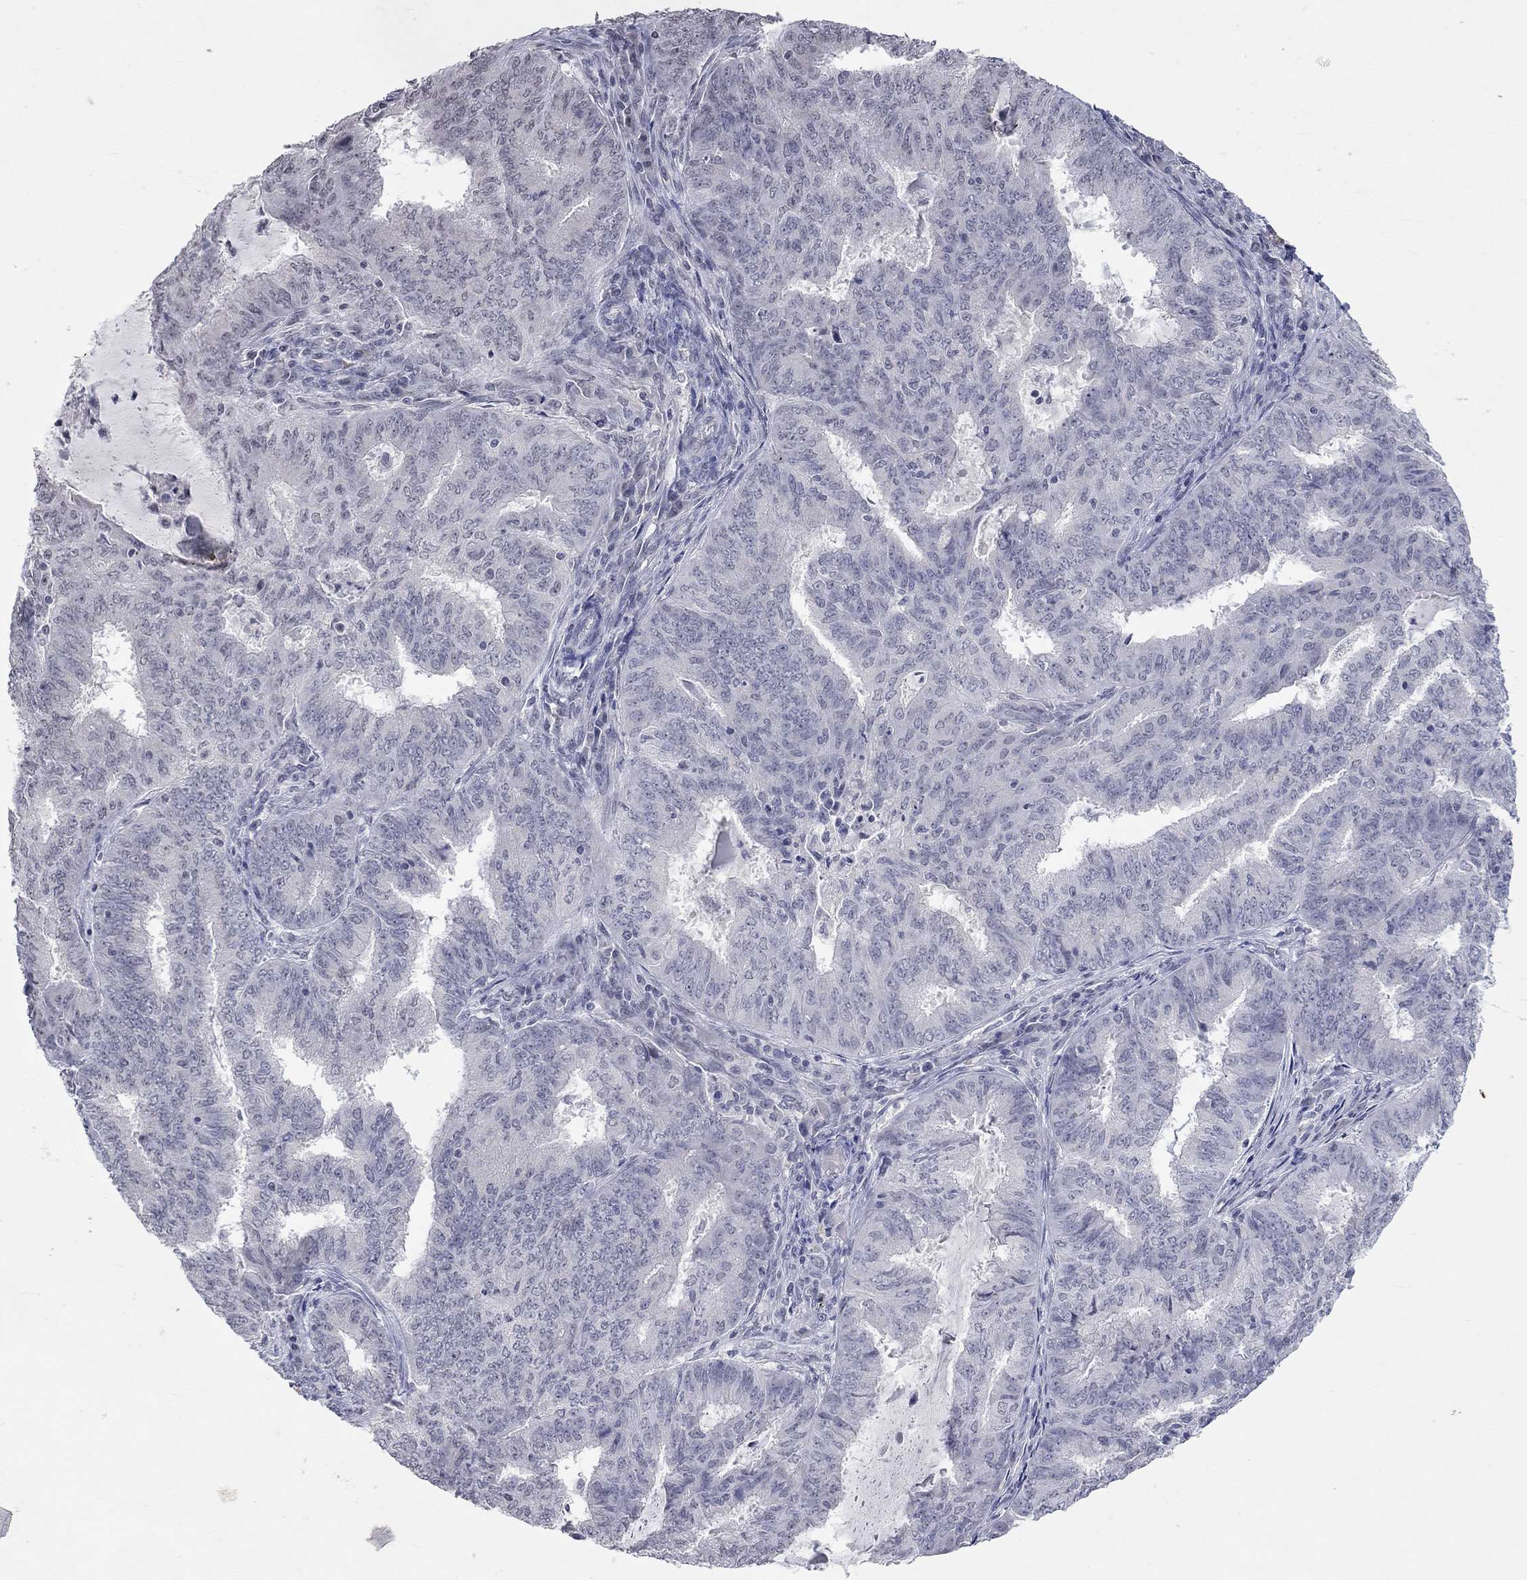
{"staining": {"intensity": "negative", "quantity": "none", "location": "none"}, "tissue": "endometrial cancer", "cell_type": "Tumor cells", "image_type": "cancer", "snomed": [{"axis": "morphology", "description": "Adenocarcinoma, NOS"}, {"axis": "topography", "description": "Endometrium"}], "caption": "The photomicrograph reveals no staining of tumor cells in adenocarcinoma (endometrial).", "gene": "TMEM143", "patient": {"sex": "female", "age": 62}}